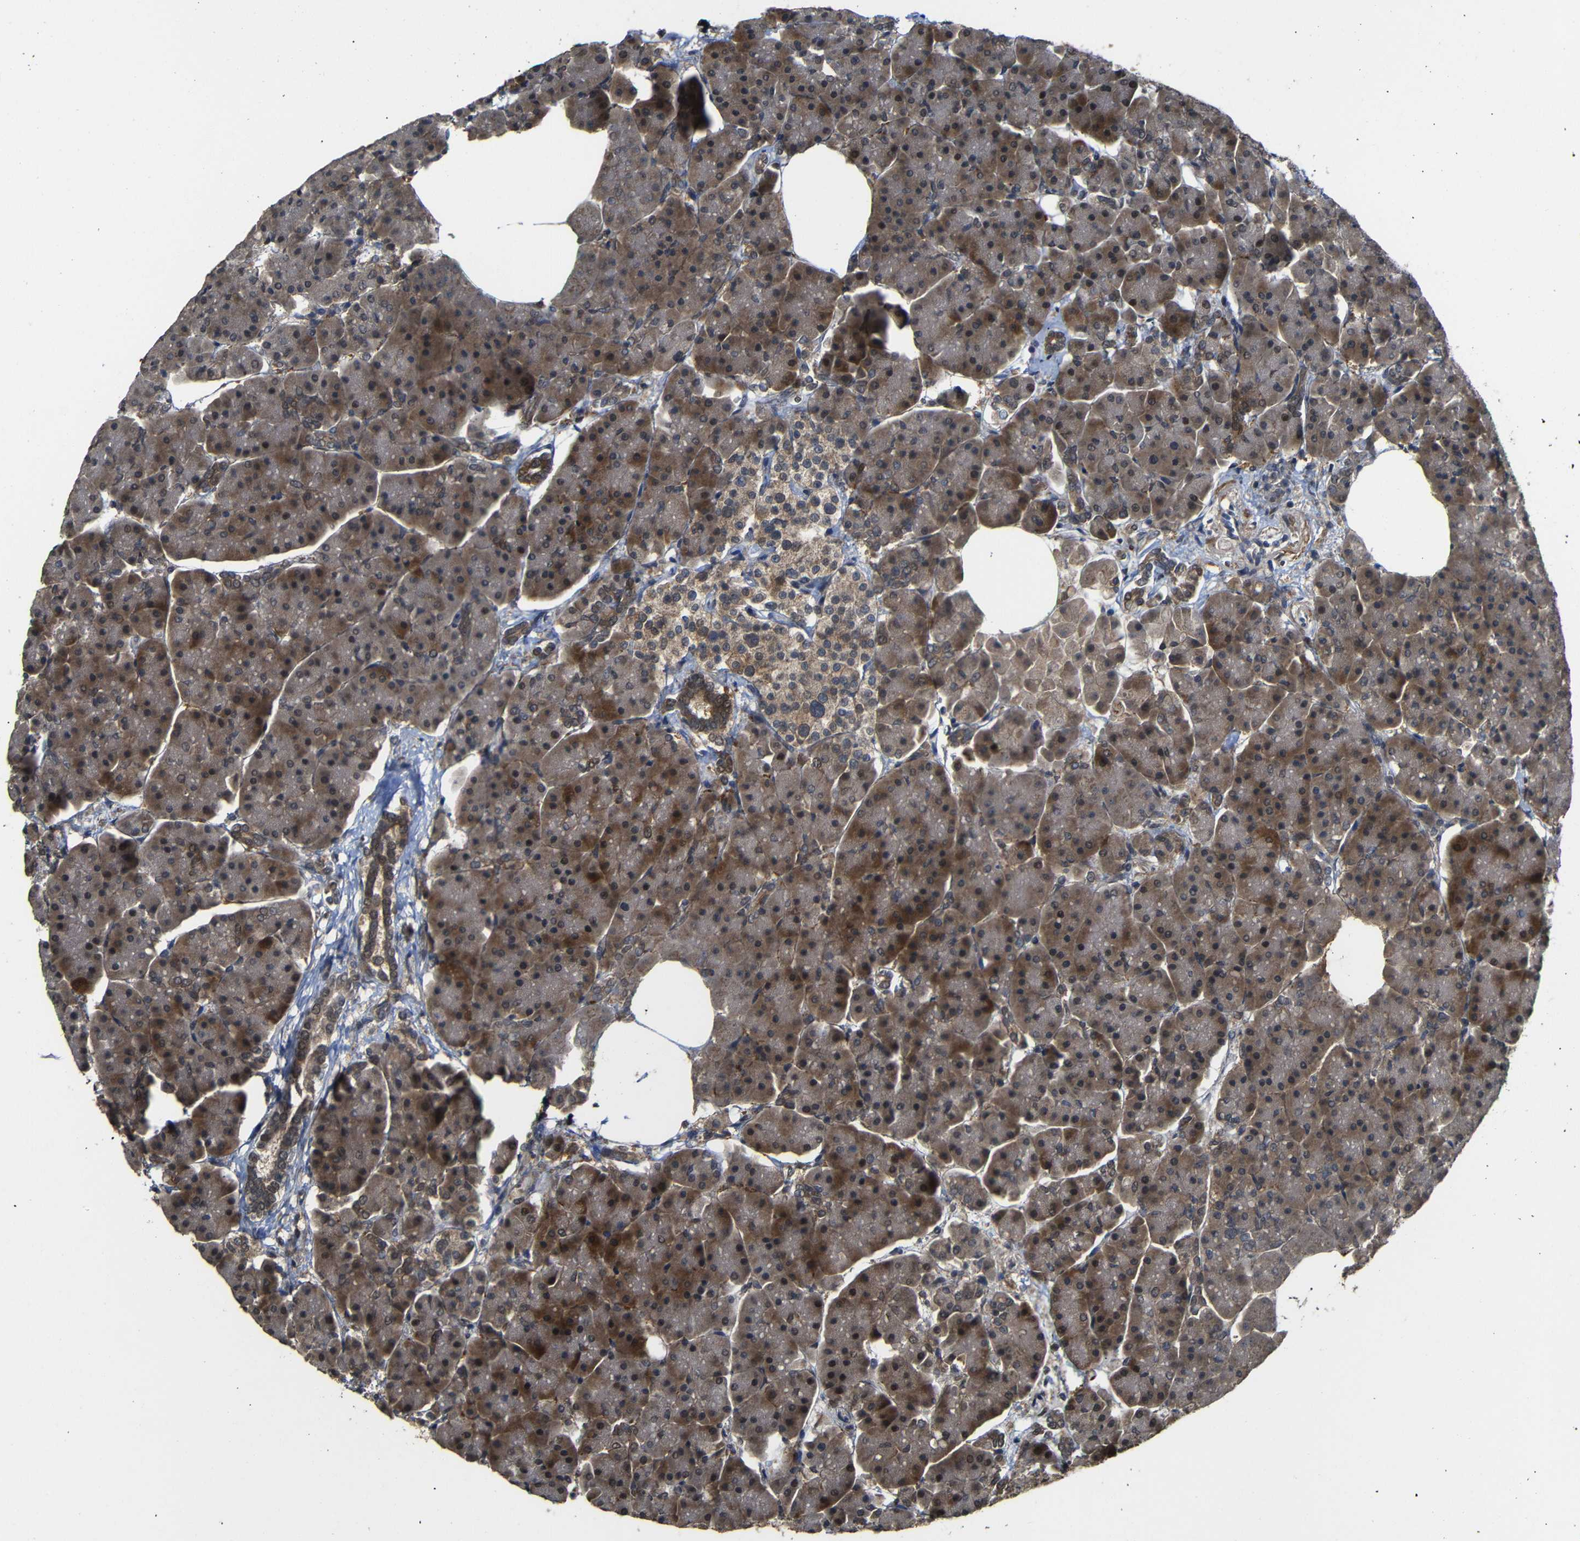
{"staining": {"intensity": "moderate", "quantity": ">75%", "location": "cytoplasmic/membranous,nuclear"}, "tissue": "pancreas", "cell_type": "Exocrine glandular cells", "image_type": "normal", "snomed": [{"axis": "morphology", "description": "Normal tissue, NOS"}, {"axis": "topography", "description": "Pancreas"}], "caption": "The image demonstrates staining of normal pancreas, revealing moderate cytoplasmic/membranous,nuclear protein staining (brown color) within exocrine glandular cells.", "gene": "ATG12", "patient": {"sex": "female", "age": 70}}